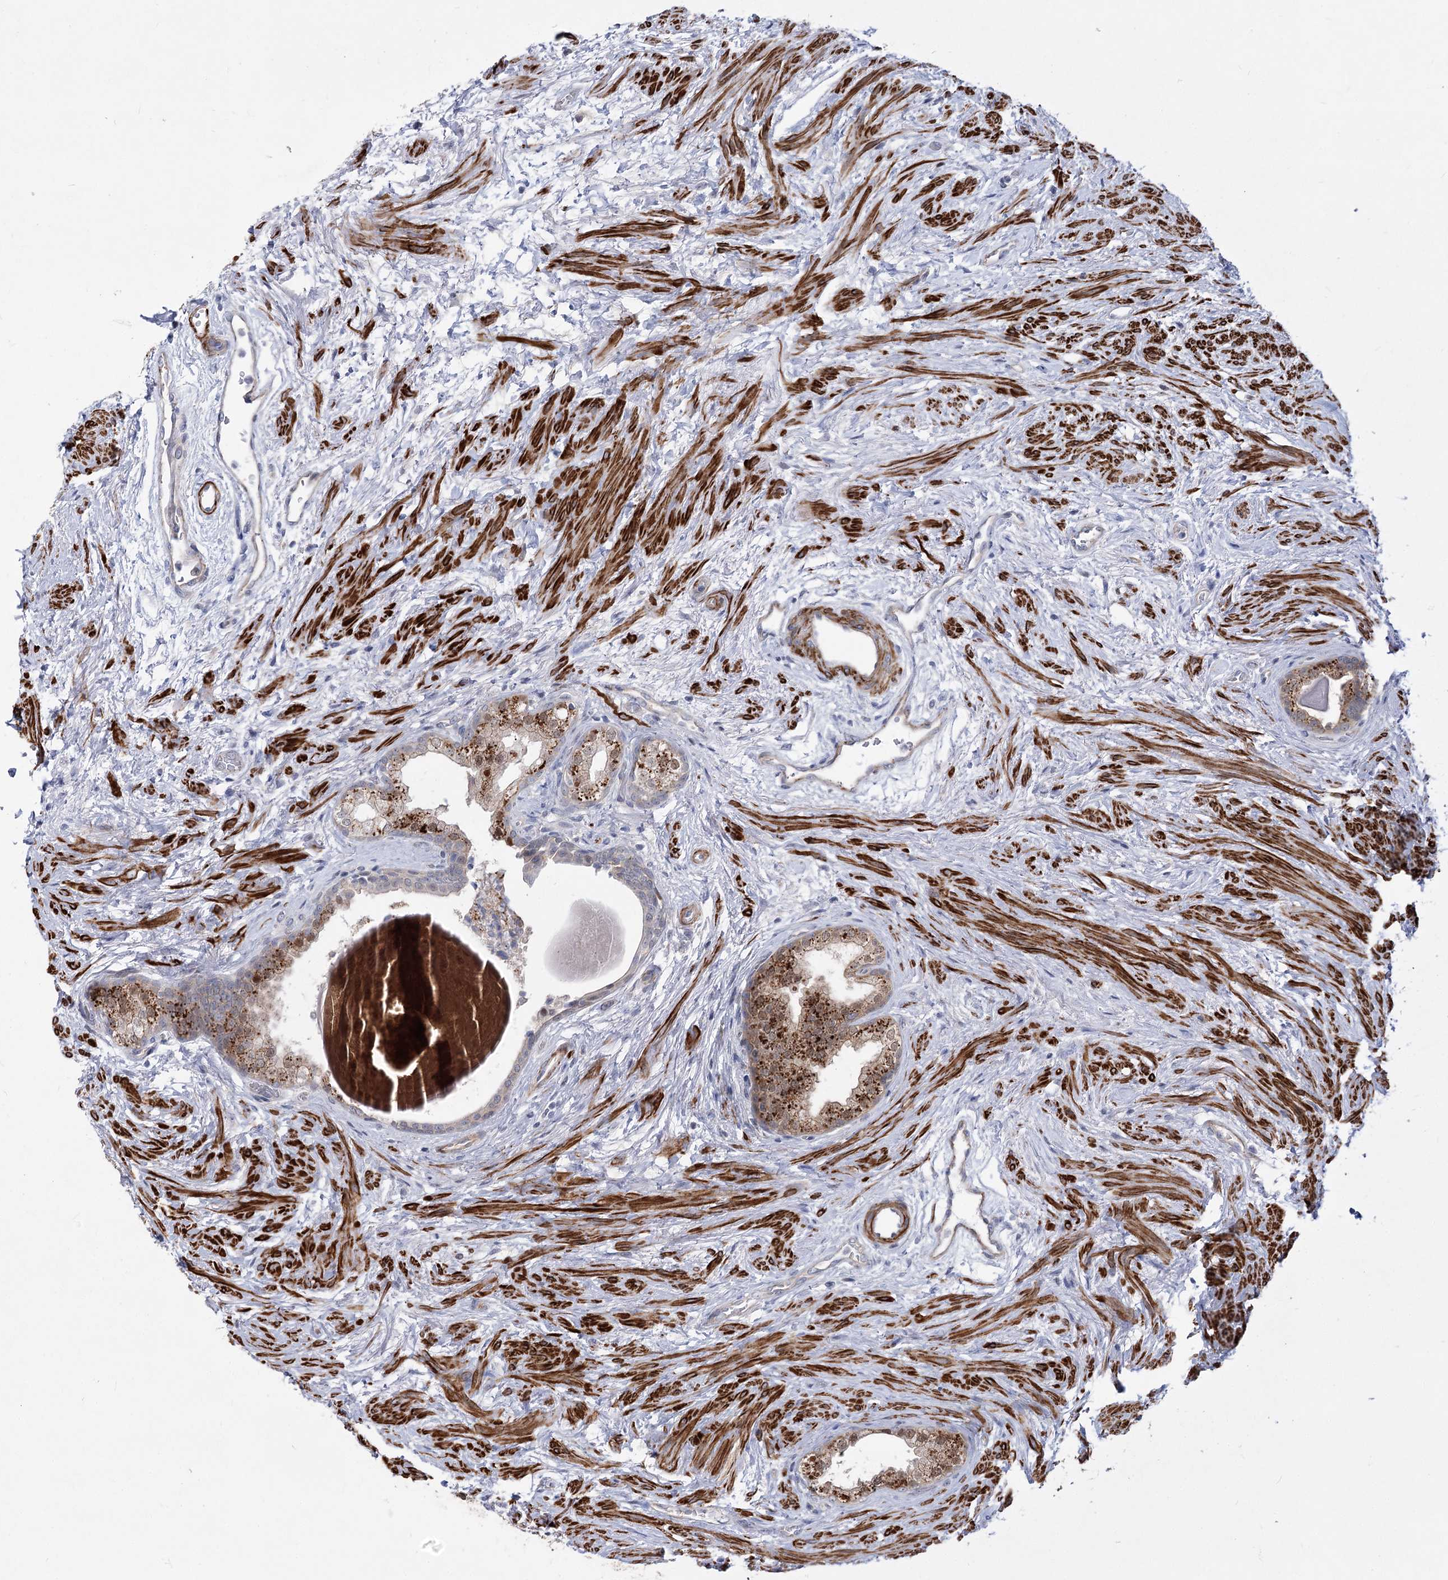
{"staining": {"intensity": "moderate", "quantity": "25%-75%", "location": "cytoplasmic/membranous,nuclear"}, "tissue": "prostate", "cell_type": "Glandular cells", "image_type": "normal", "snomed": [{"axis": "morphology", "description": "Normal tissue, NOS"}, {"axis": "topography", "description": "Prostate"}], "caption": "Approximately 25%-75% of glandular cells in unremarkable human prostate display moderate cytoplasmic/membranous,nuclear protein expression as visualized by brown immunohistochemical staining.", "gene": "ARSI", "patient": {"sex": "male", "age": 48}}